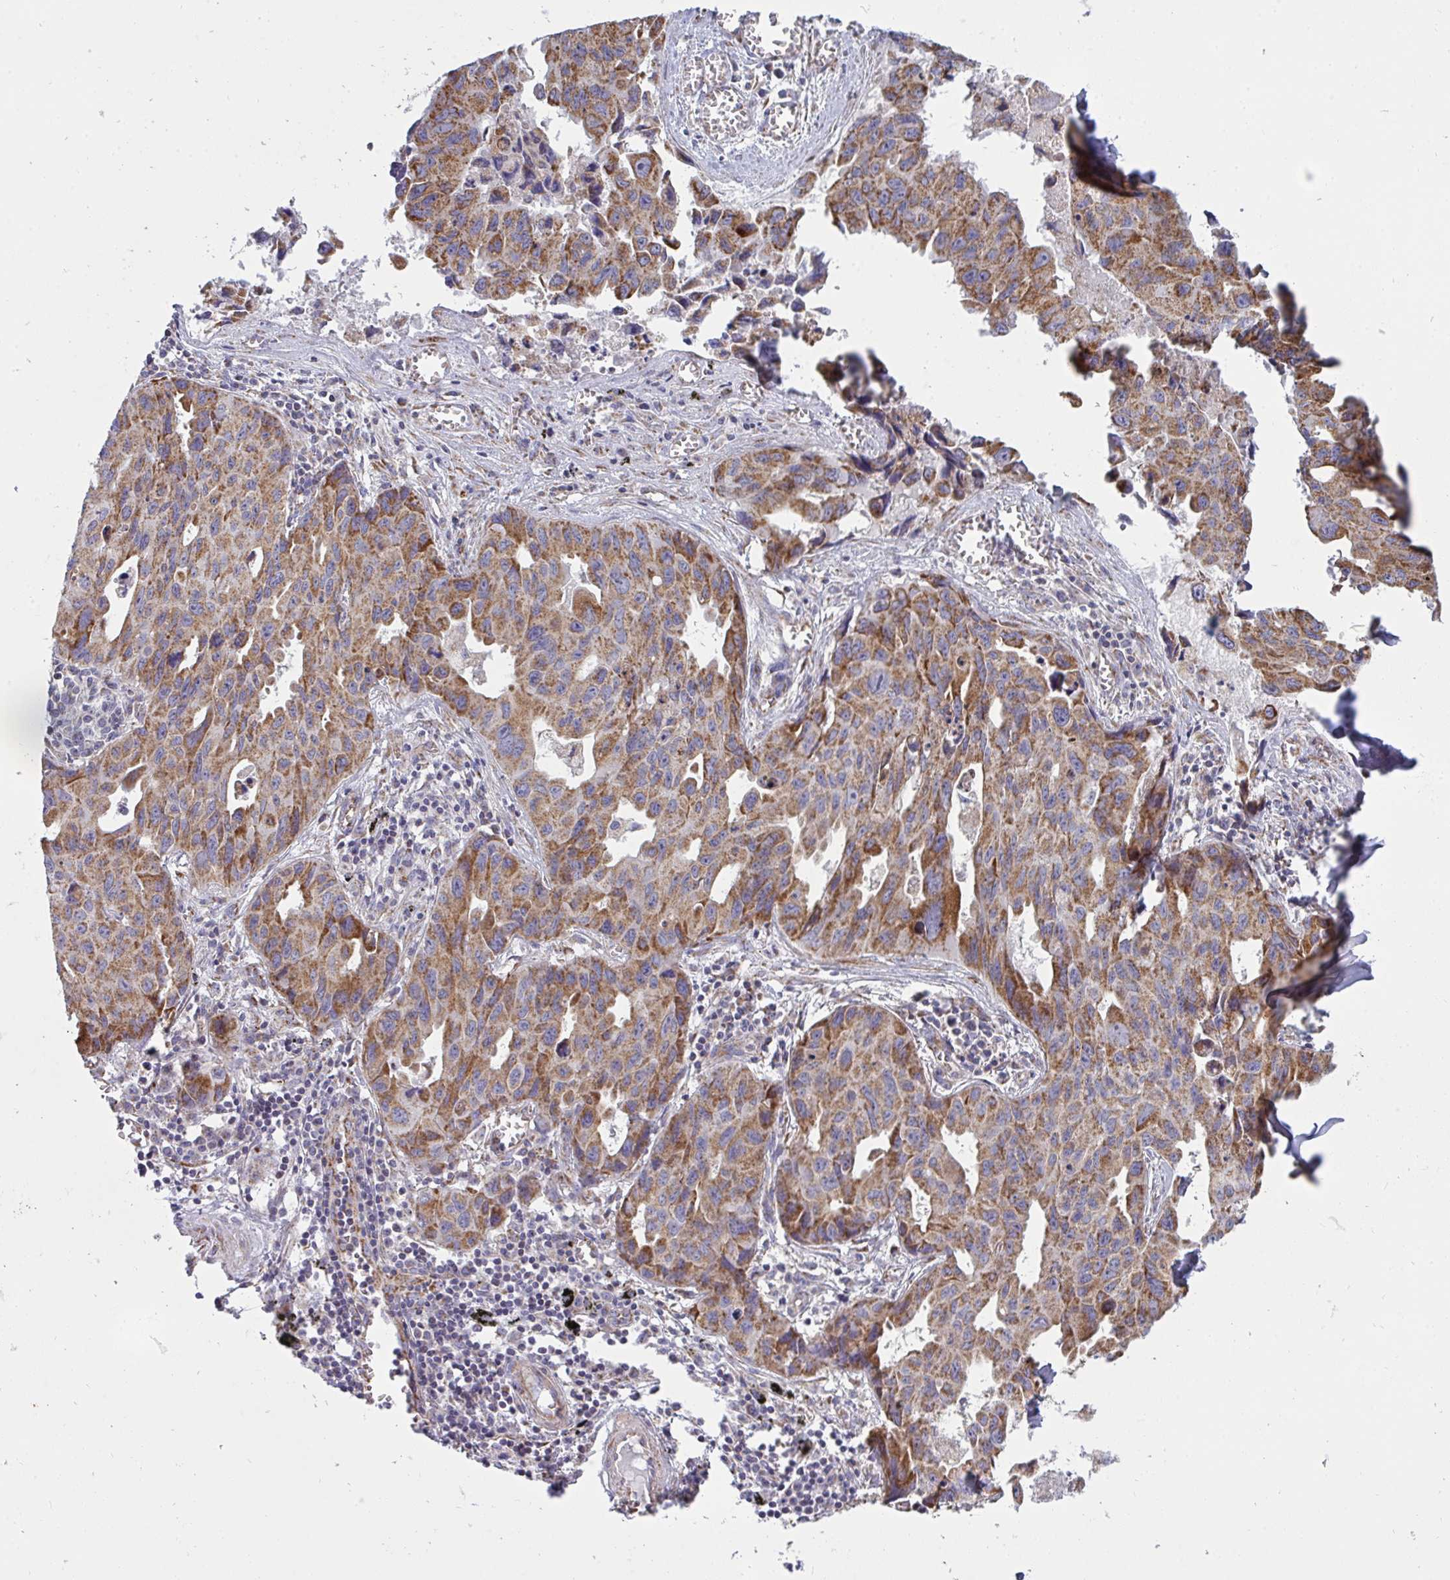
{"staining": {"intensity": "moderate", "quantity": ">75%", "location": "cytoplasmic/membranous"}, "tissue": "lung cancer", "cell_type": "Tumor cells", "image_type": "cancer", "snomed": [{"axis": "morphology", "description": "Adenocarcinoma, NOS"}, {"axis": "topography", "description": "Lymph node"}, {"axis": "topography", "description": "Lung"}], "caption": "This histopathology image exhibits immunohistochemistry (IHC) staining of lung cancer, with medium moderate cytoplasmic/membranous staining in about >75% of tumor cells.", "gene": "FAHD1", "patient": {"sex": "male", "age": 64}}